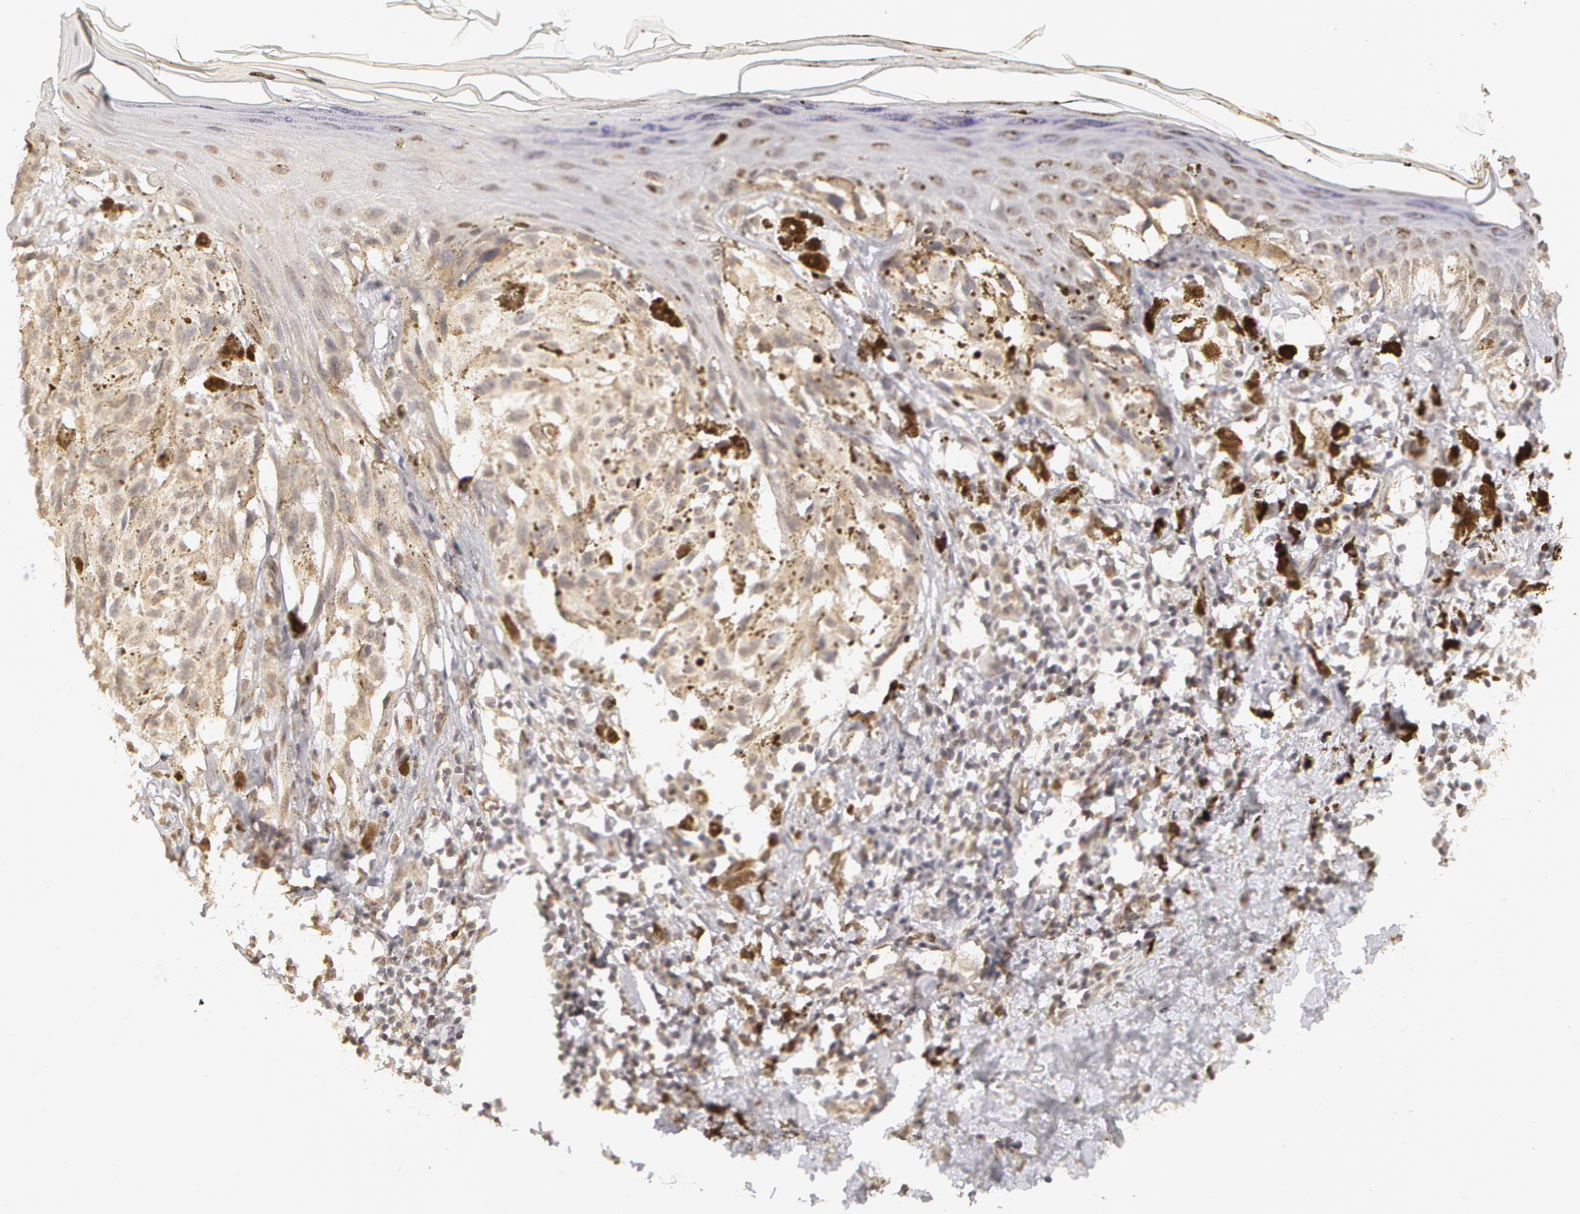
{"staining": {"intensity": "weak", "quantity": ">75%", "location": "cytoplasmic/membranous"}, "tissue": "melanoma", "cell_type": "Tumor cells", "image_type": "cancer", "snomed": [{"axis": "morphology", "description": "Malignant melanoma, NOS"}, {"axis": "topography", "description": "Skin"}], "caption": "Tumor cells display low levels of weak cytoplasmic/membranous positivity in approximately >75% of cells in melanoma.", "gene": "ADAM10", "patient": {"sex": "female", "age": 72}}